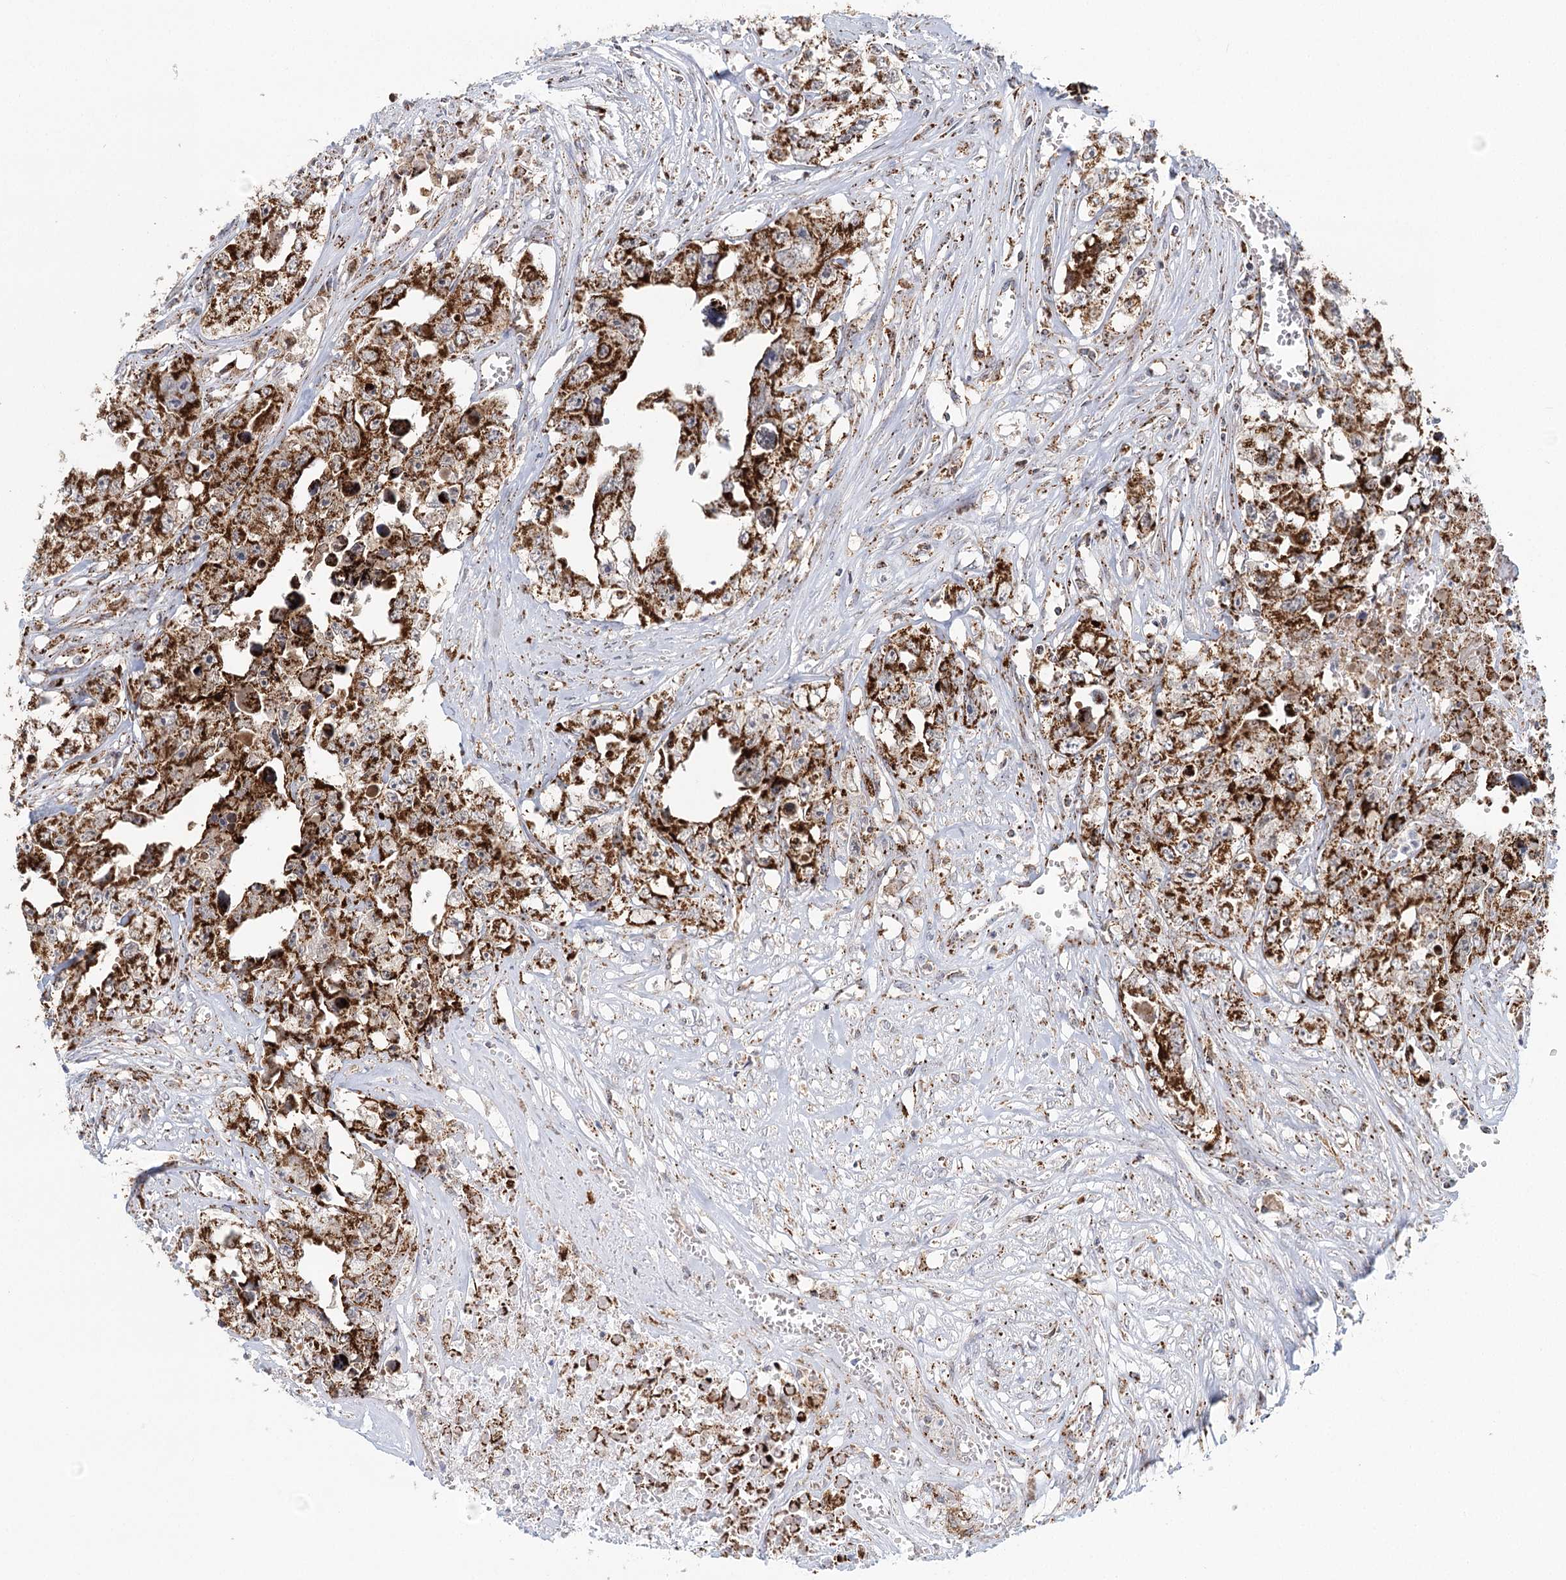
{"staining": {"intensity": "strong", "quantity": ">75%", "location": "cytoplasmic/membranous"}, "tissue": "testis cancer", "cell_type": "Tumor cells", "image_type": "cancer", "snomed": [{"axis": "morphology", "description": "Seminoma, NOS"}, {"axis": "morphology", "description": "Carcinoma, Embryonal, NOS"}, {"axis": "topography", "description": "Testis"}], "caption": "Embryonal carcinoma (testis) tissue reveals strong cytoplasmic/membranous staining in about >75% of tumor cells (IHC, brightfield microscopy, high magnification).", "gene": "TAS1R1", "patient": {"sex": "male", "age": 43}}